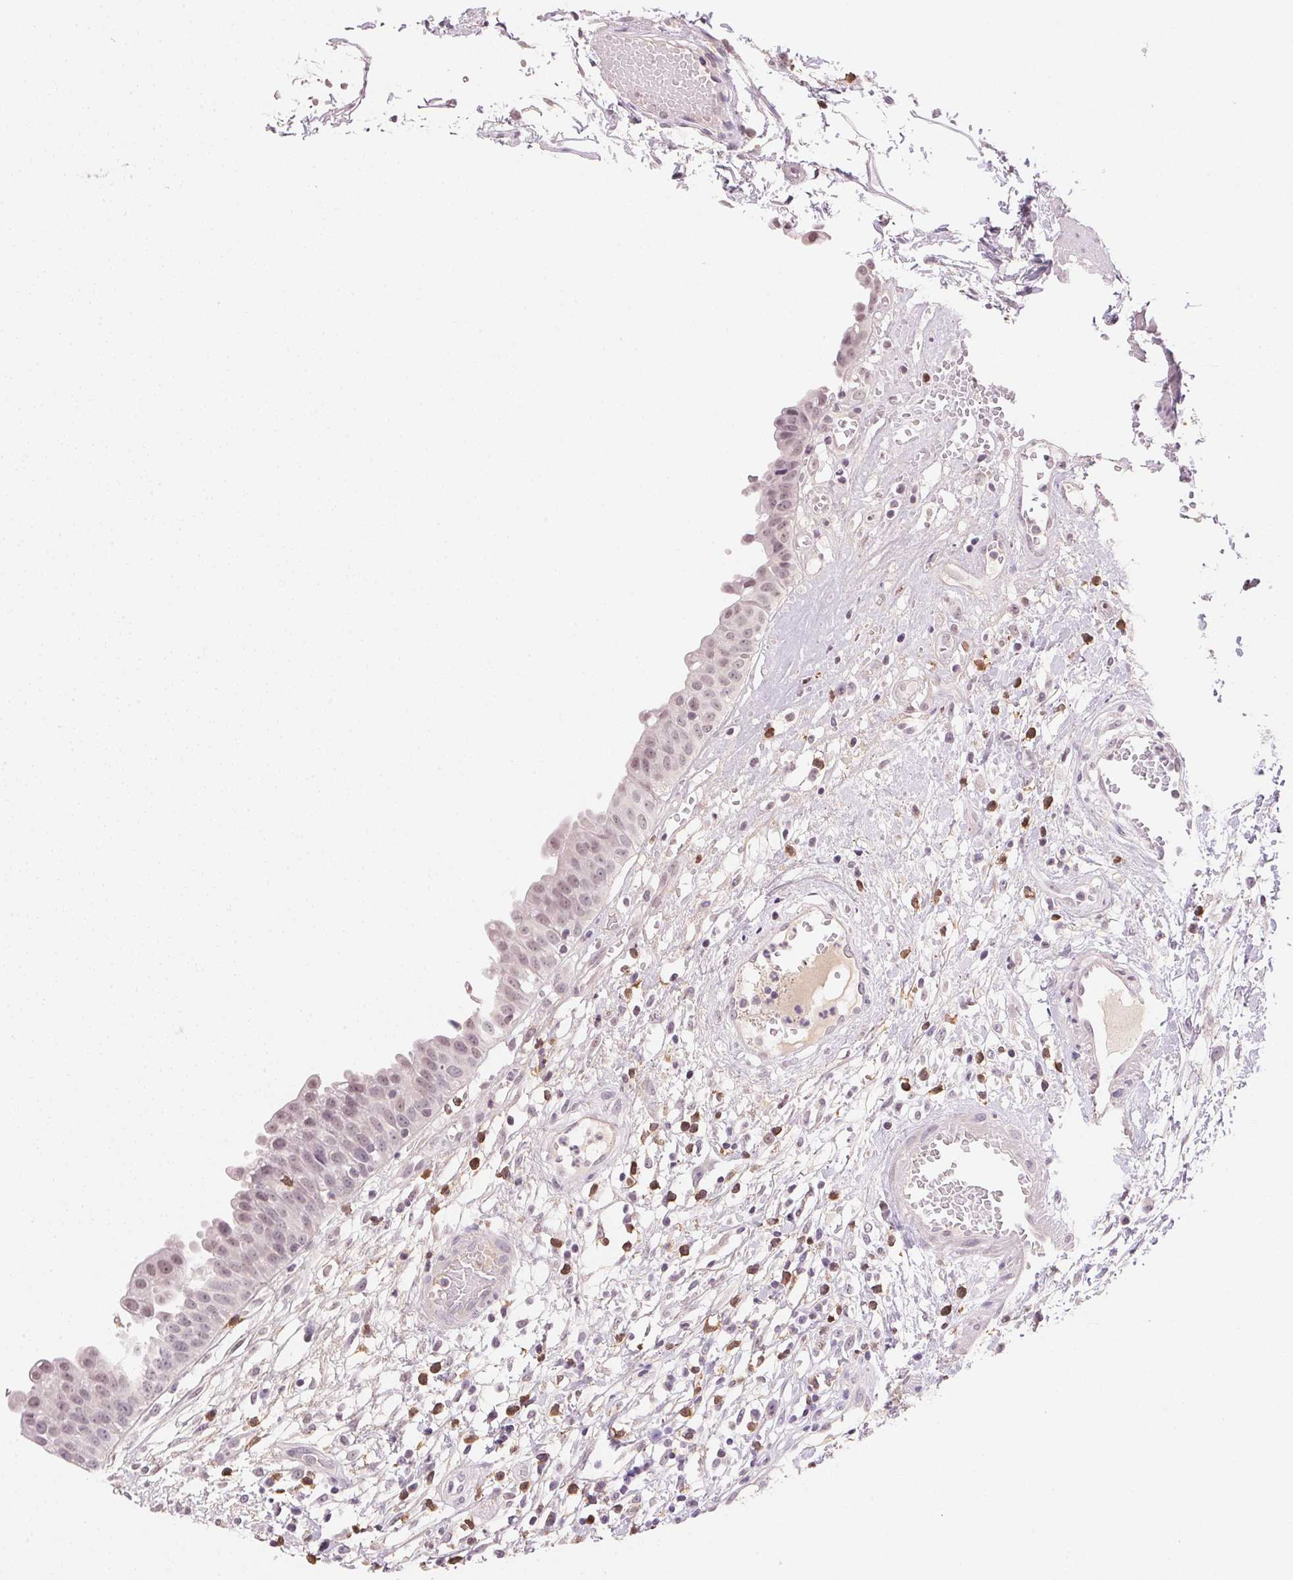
{"staining": {"intensity": "weak", "quantity": "25%-75%", "location": "nuclear"}, "tissue": "urinary bladder", "cell_type": "Urothelial cells", "image_type": "normal", "snomed": [{"axis": "morphology", "description": "Normal tissue, NOS"}, {"axis": "topography", "description": "Urinary bladder"}], "caption": "High-magnification brightfield microscopy of unremarkable urinary bladder stained with DAB (3,3'-diaminobenzidine) (brown) and counterstained with hematoxylin (blue). urothelial cells exhibit weak nuclear staining is seen in about25%-75% of cells.", "gene": "FNDC4", "patient": {"sex": "male", "age": 64}}